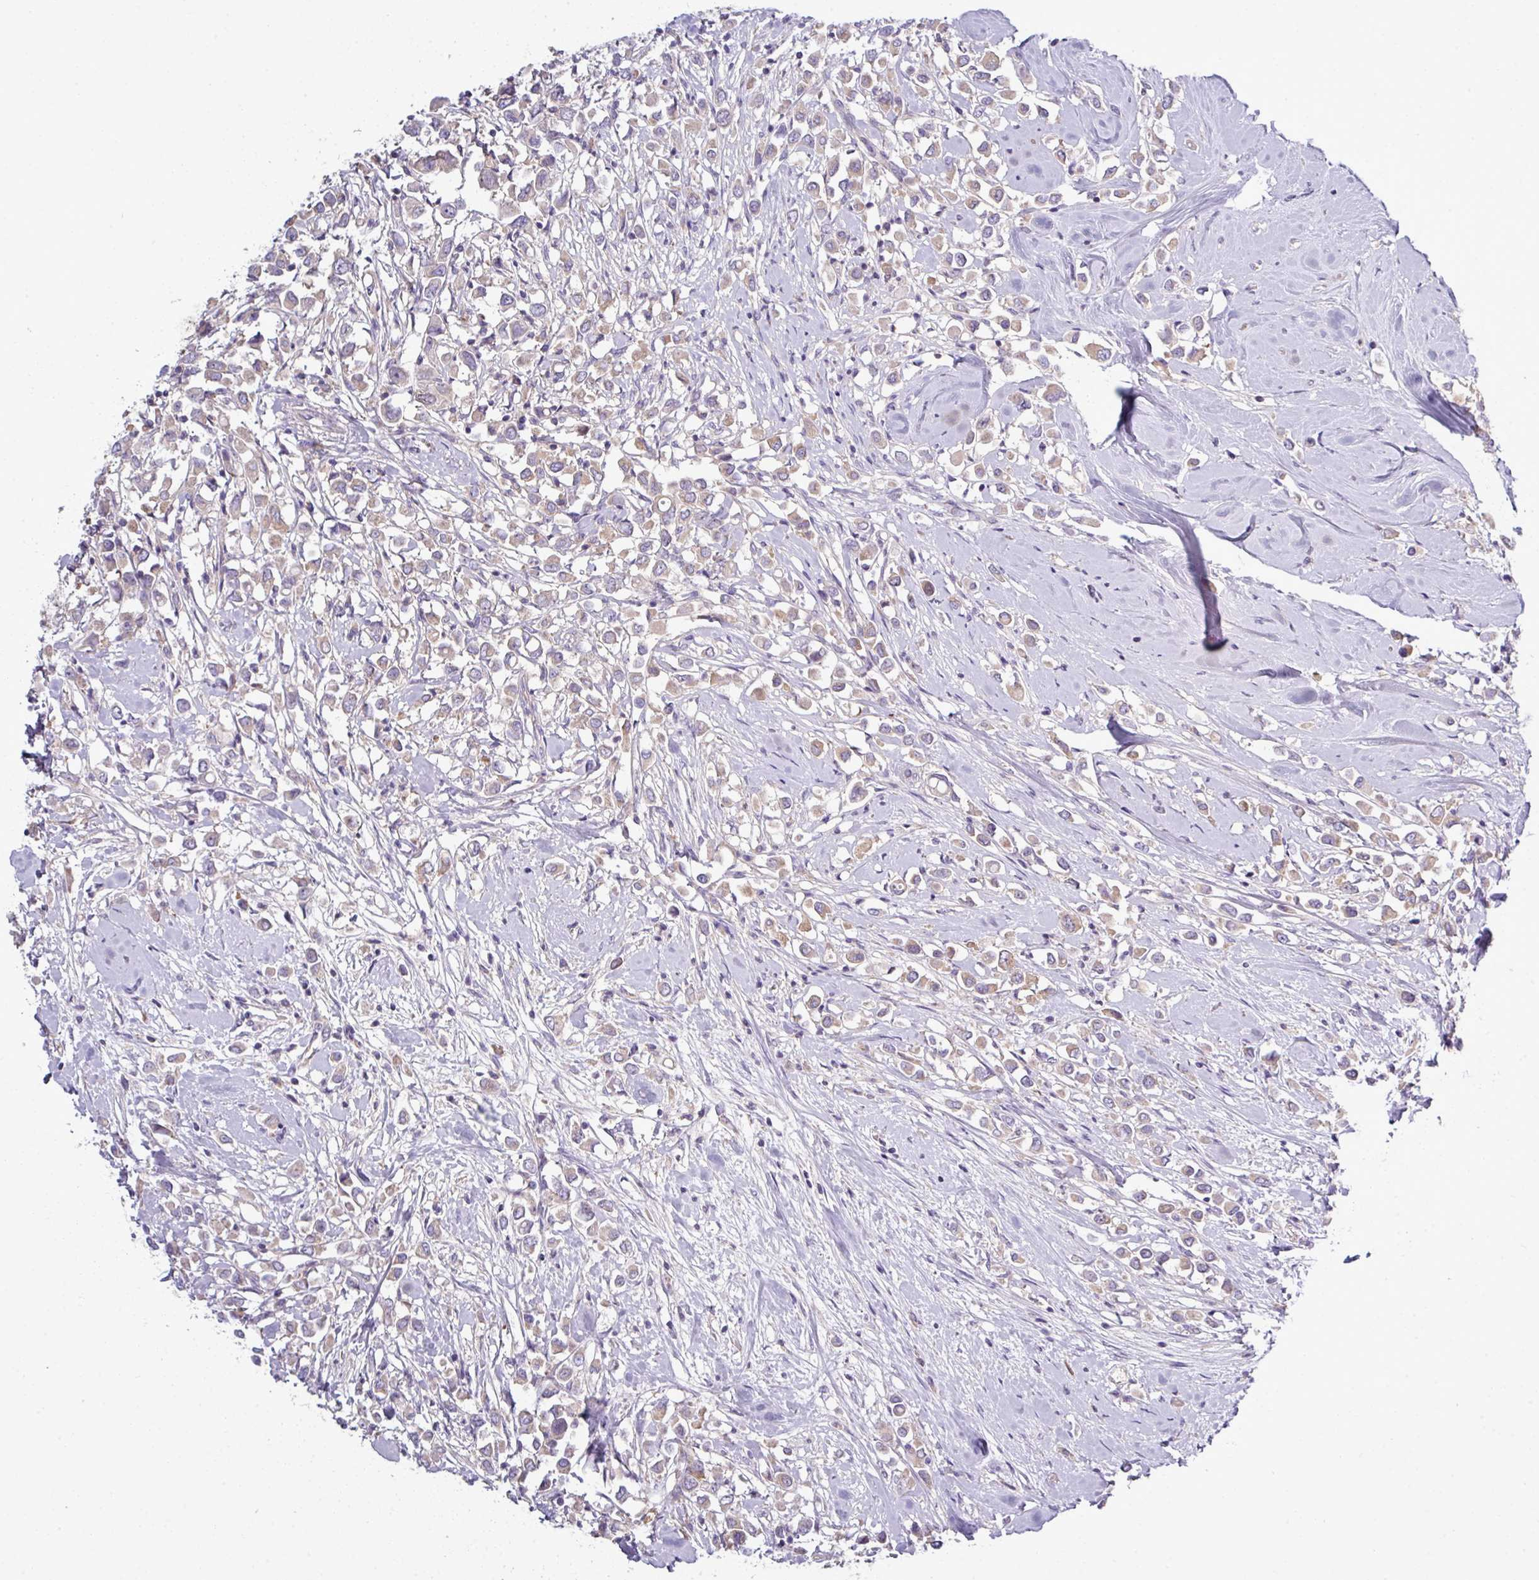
{"staining": {"intensity": "weak", "quantity": "25%-75%", "location": "cytoplasmic/membranous"}, "tissue": "breast cancer", "cell_type": "Tumor cells", "image_type": "cancer", "snomed": [{"axis": "morphology", "description": "Duct carcinoma"}, {"axis": "topography", "description": "Breast"}], "caption": "Immunohistochemistry (DAB (3,3'-diaminobenzidine)) staining of human intraductal carcinoma (breast) shows weak cytoplasmic/membranous protein positivity in about 25%-75% of tumor cells. The protein is shown in brown color, while the nuclei are stained blue.", "gene": "AGAP5", "patient": {"sex": "female", "age": 61}}